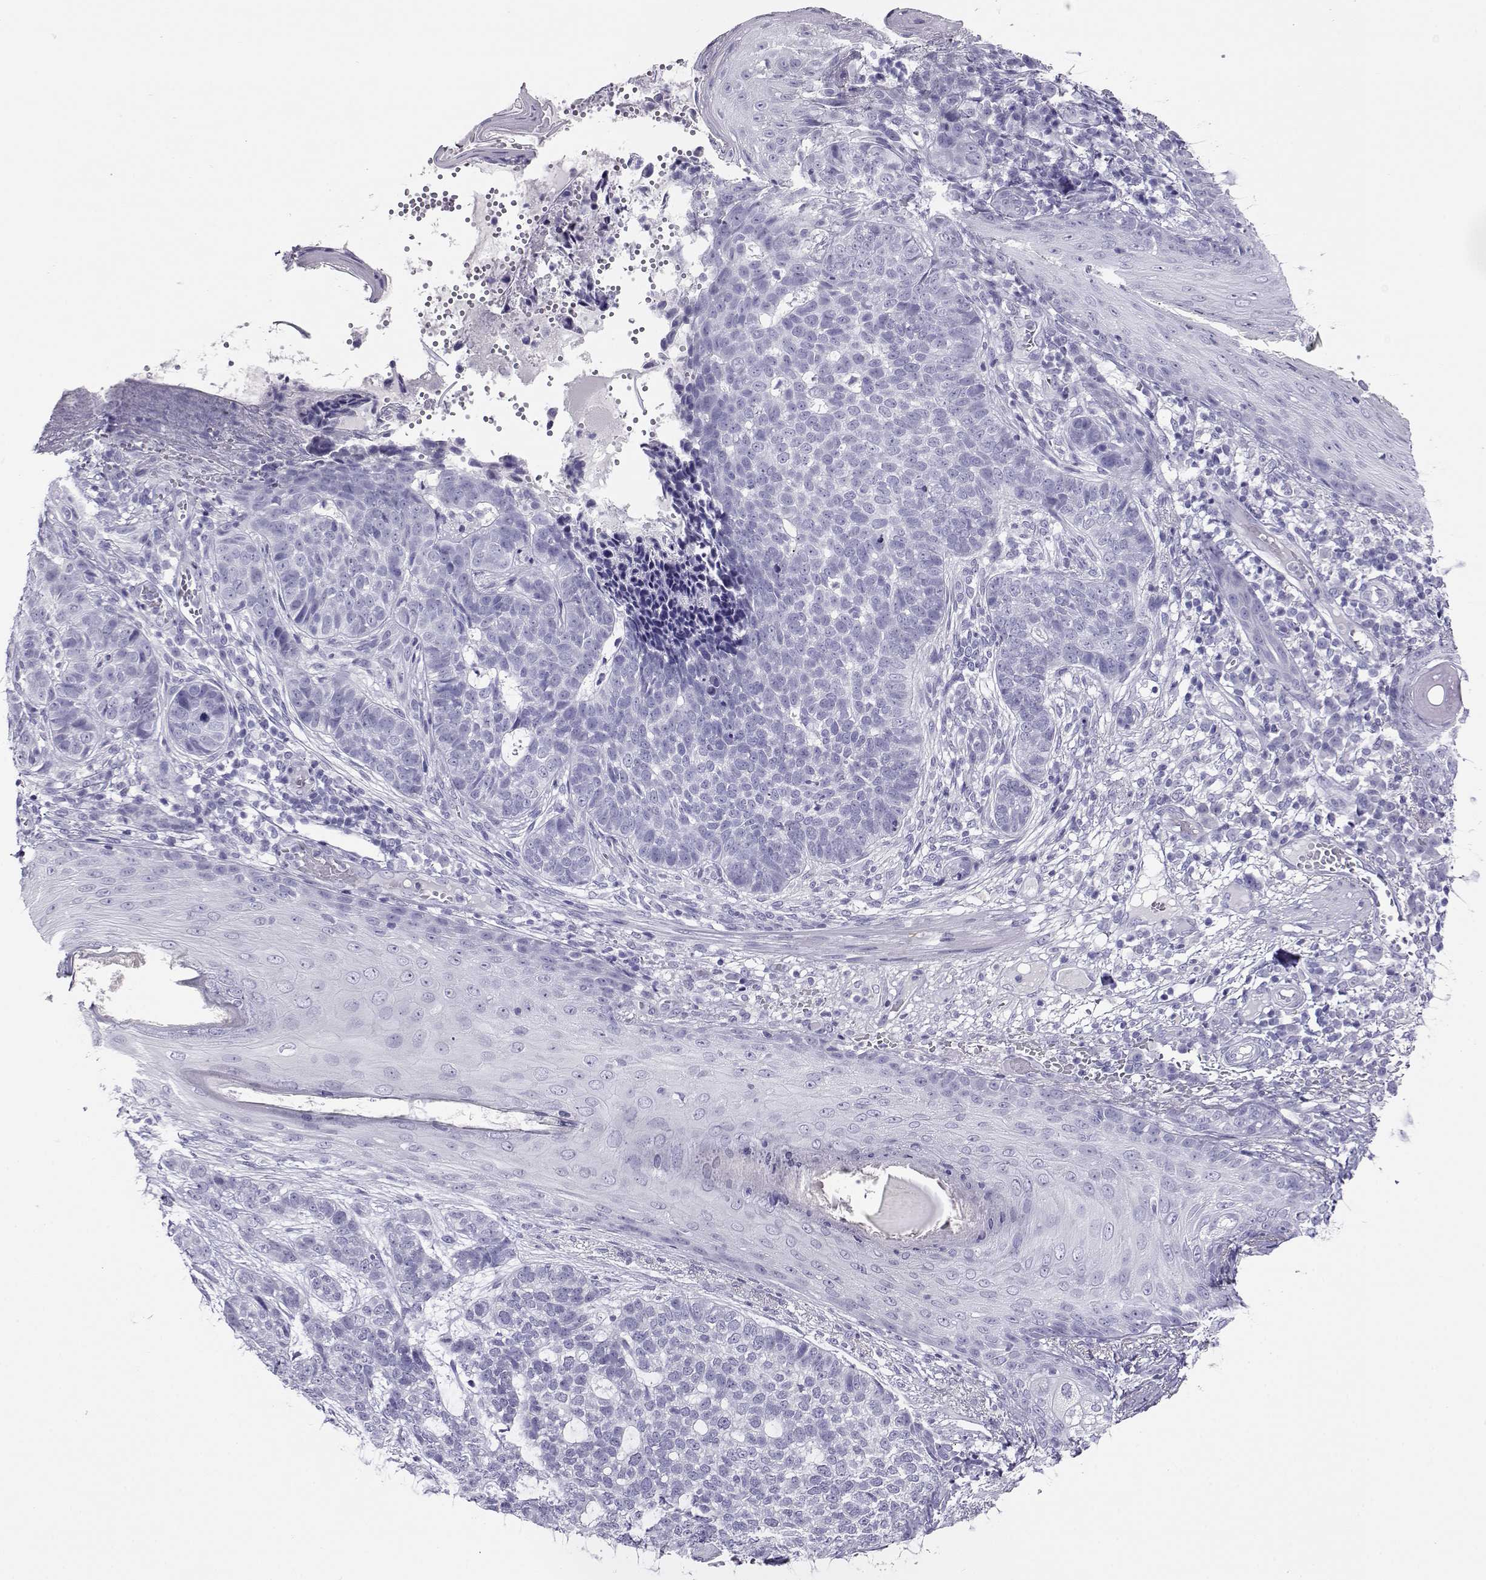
{"staining": {"intensity": "negative", "quantity": "none", "location": "none"}, "tissue": "skin cancer", "cell_type": "Tumor cells", "image_type": "cancer", "snomed": [{"axis": "morphology", "description": "Basal cell carcinoma"}, {"axis": "topography", "description": "Skin"}], "caption": "An image of human skin cancer (basal cell carcinoma) is negative for staining in tumor cells.", "gene": "RHOXF2", "patient": {"sex": "female", "age": 69}}